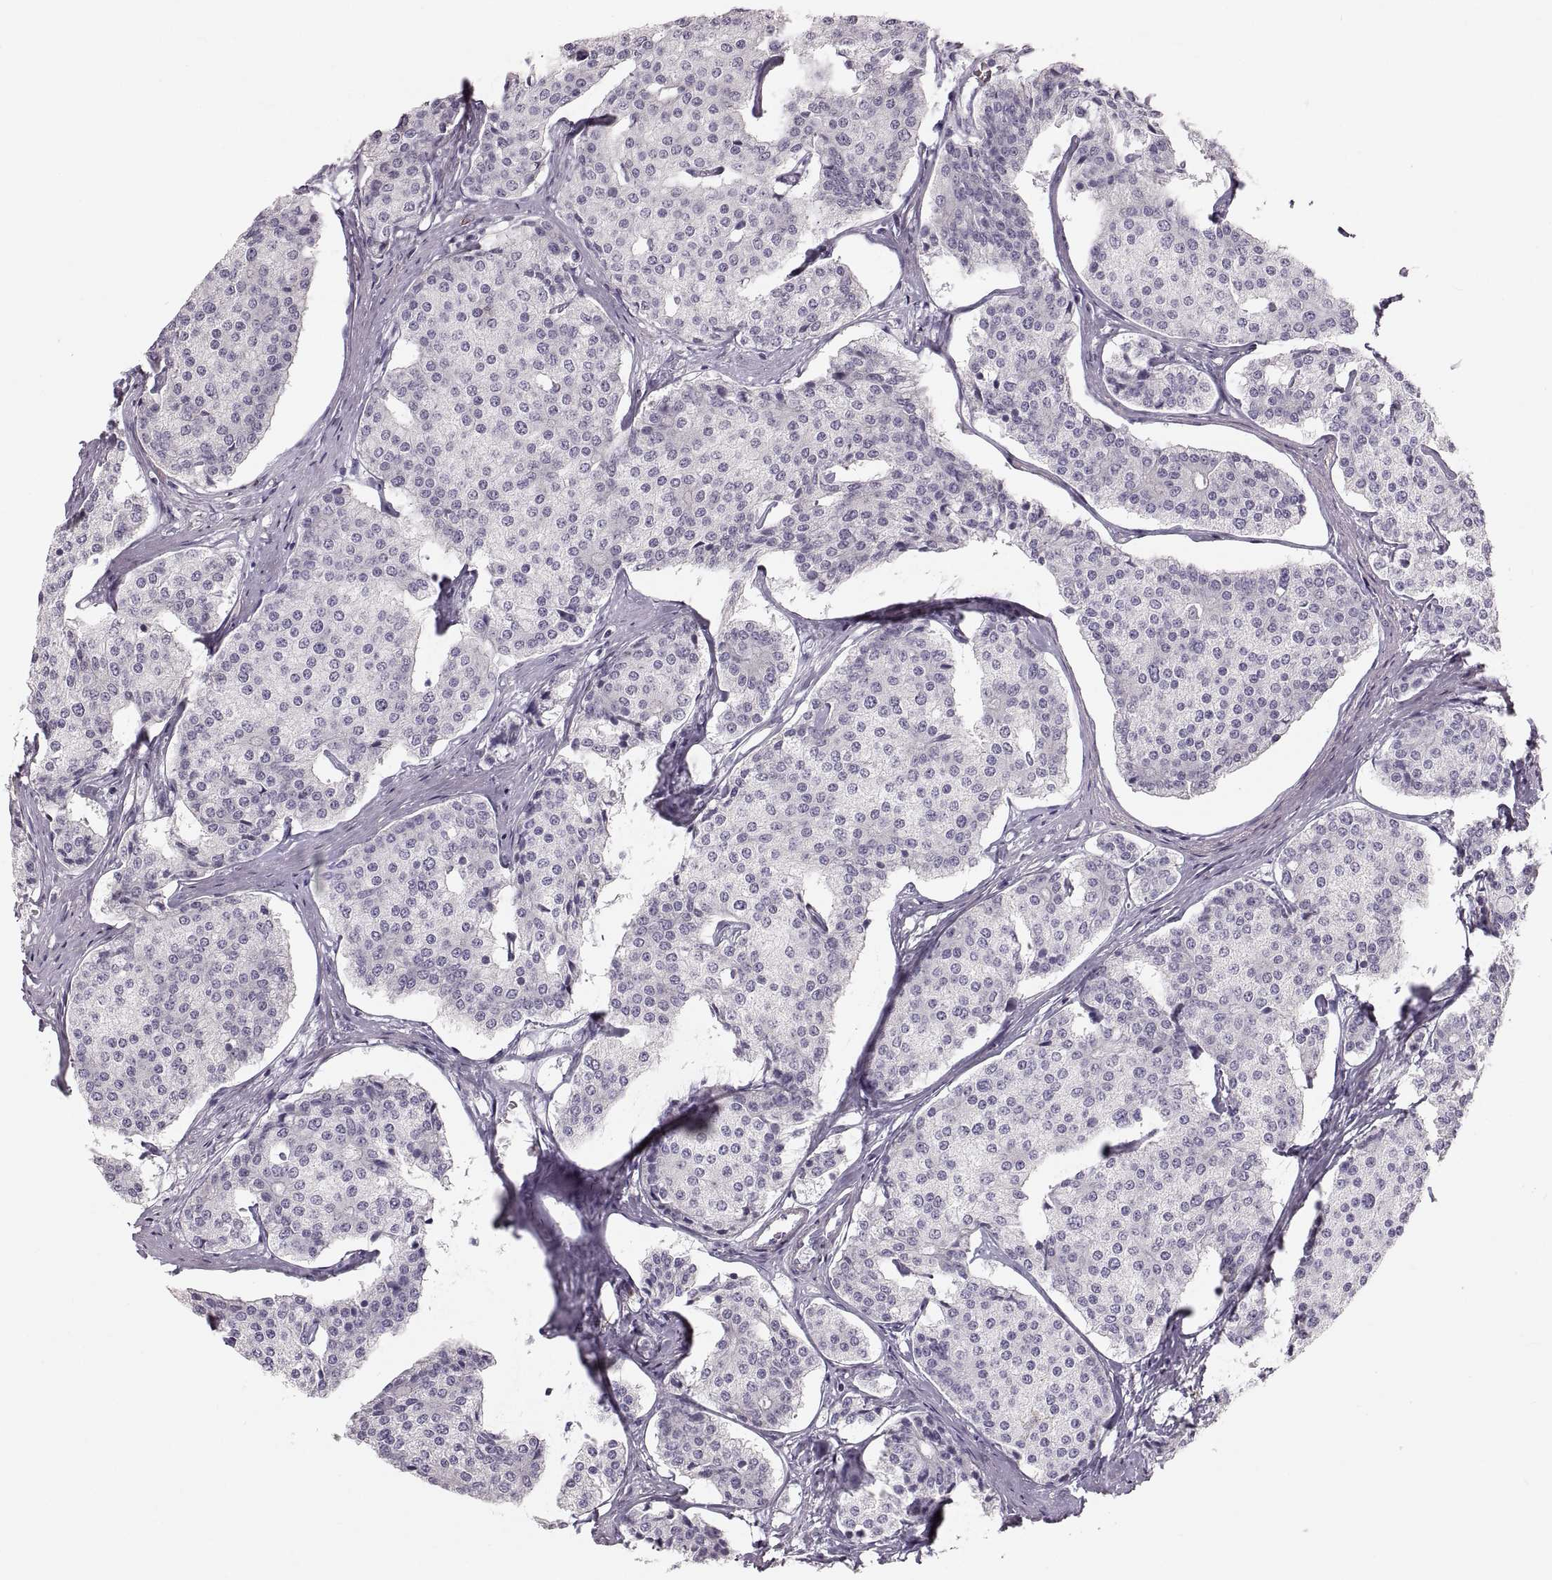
{"staining": {"intensity": "negative", "quantity": "none", "location": "none"}, "tissue": "carcinoid", "cell_type": "Tumor cells", "image_type": "cancer", "snomed": [{"axis": "morphology", "description": "Carcinoid, malignant, NOS"}, {"axis": "topography", "description": "Small intestine"}], "caption": "Image shows no protein positivity in tumor cells of carcinoid (malignant) tissue.", "gene": "RUNDC3A", "patient": {"sex": "female", "age": 65}}